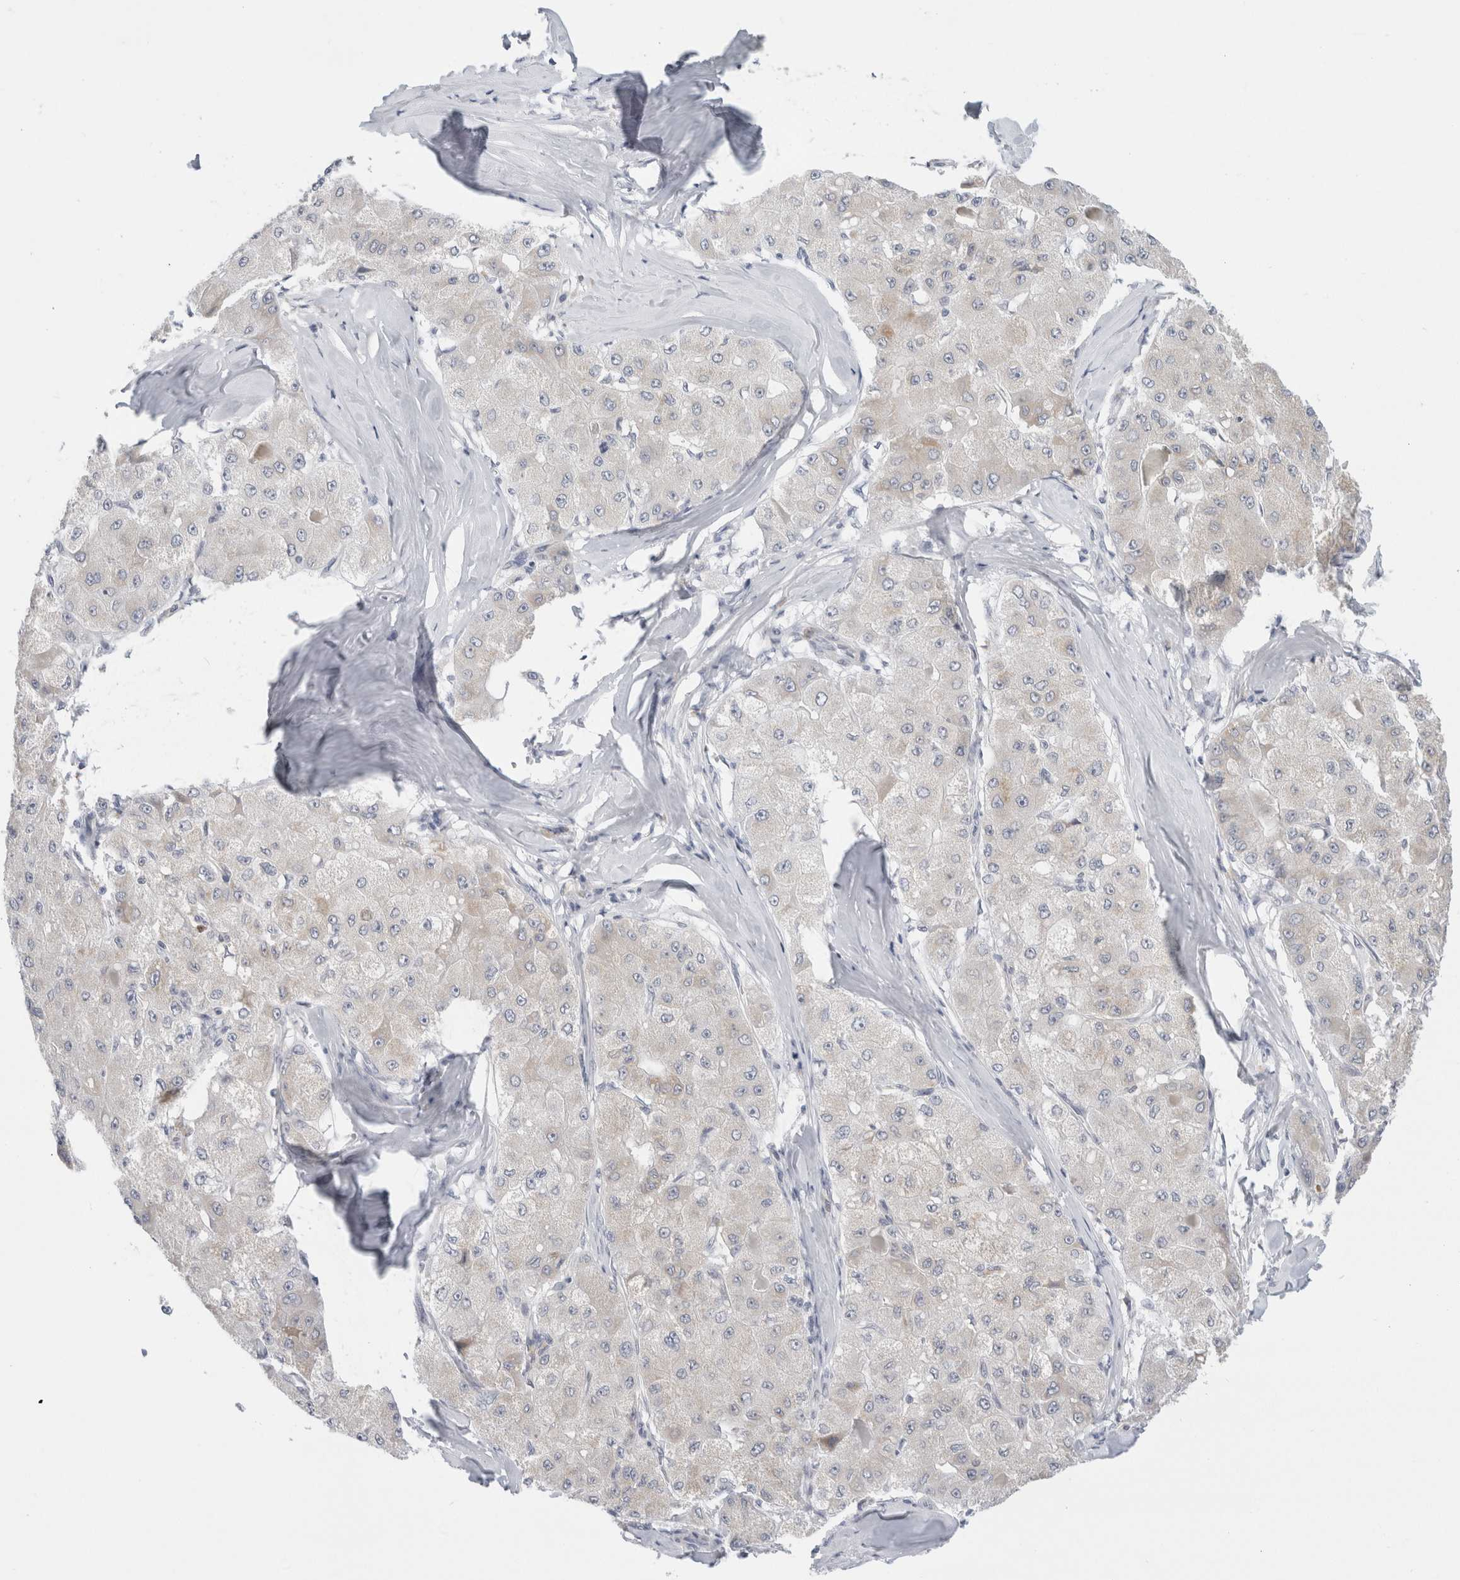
{"staining": {"intensity": "weak", "quantity": "25%-75%", "location": "cytoplasmic/membranous"}, "tissue": "liver cancer", "cell_type": "Tumor cells", "image_type": "cancer", "snomed": [{"axis": "morphology", "description": "Carcinoma, Hepatocellular, NOS"}, {"axis": "topography", "description": "Liver"}], "caption": "Liver cancer stained with immunohistochemistry (IHC) shows weak cytoplasmic/membranous positivity in about 25%-75% of tumor cells. (Stains: DAB in brown, nuclei in blue, Microscopy: brightfield microscopy at high magnification).", "gene": "FAHD1", "patient": {"sex": "male", "age": 80}}